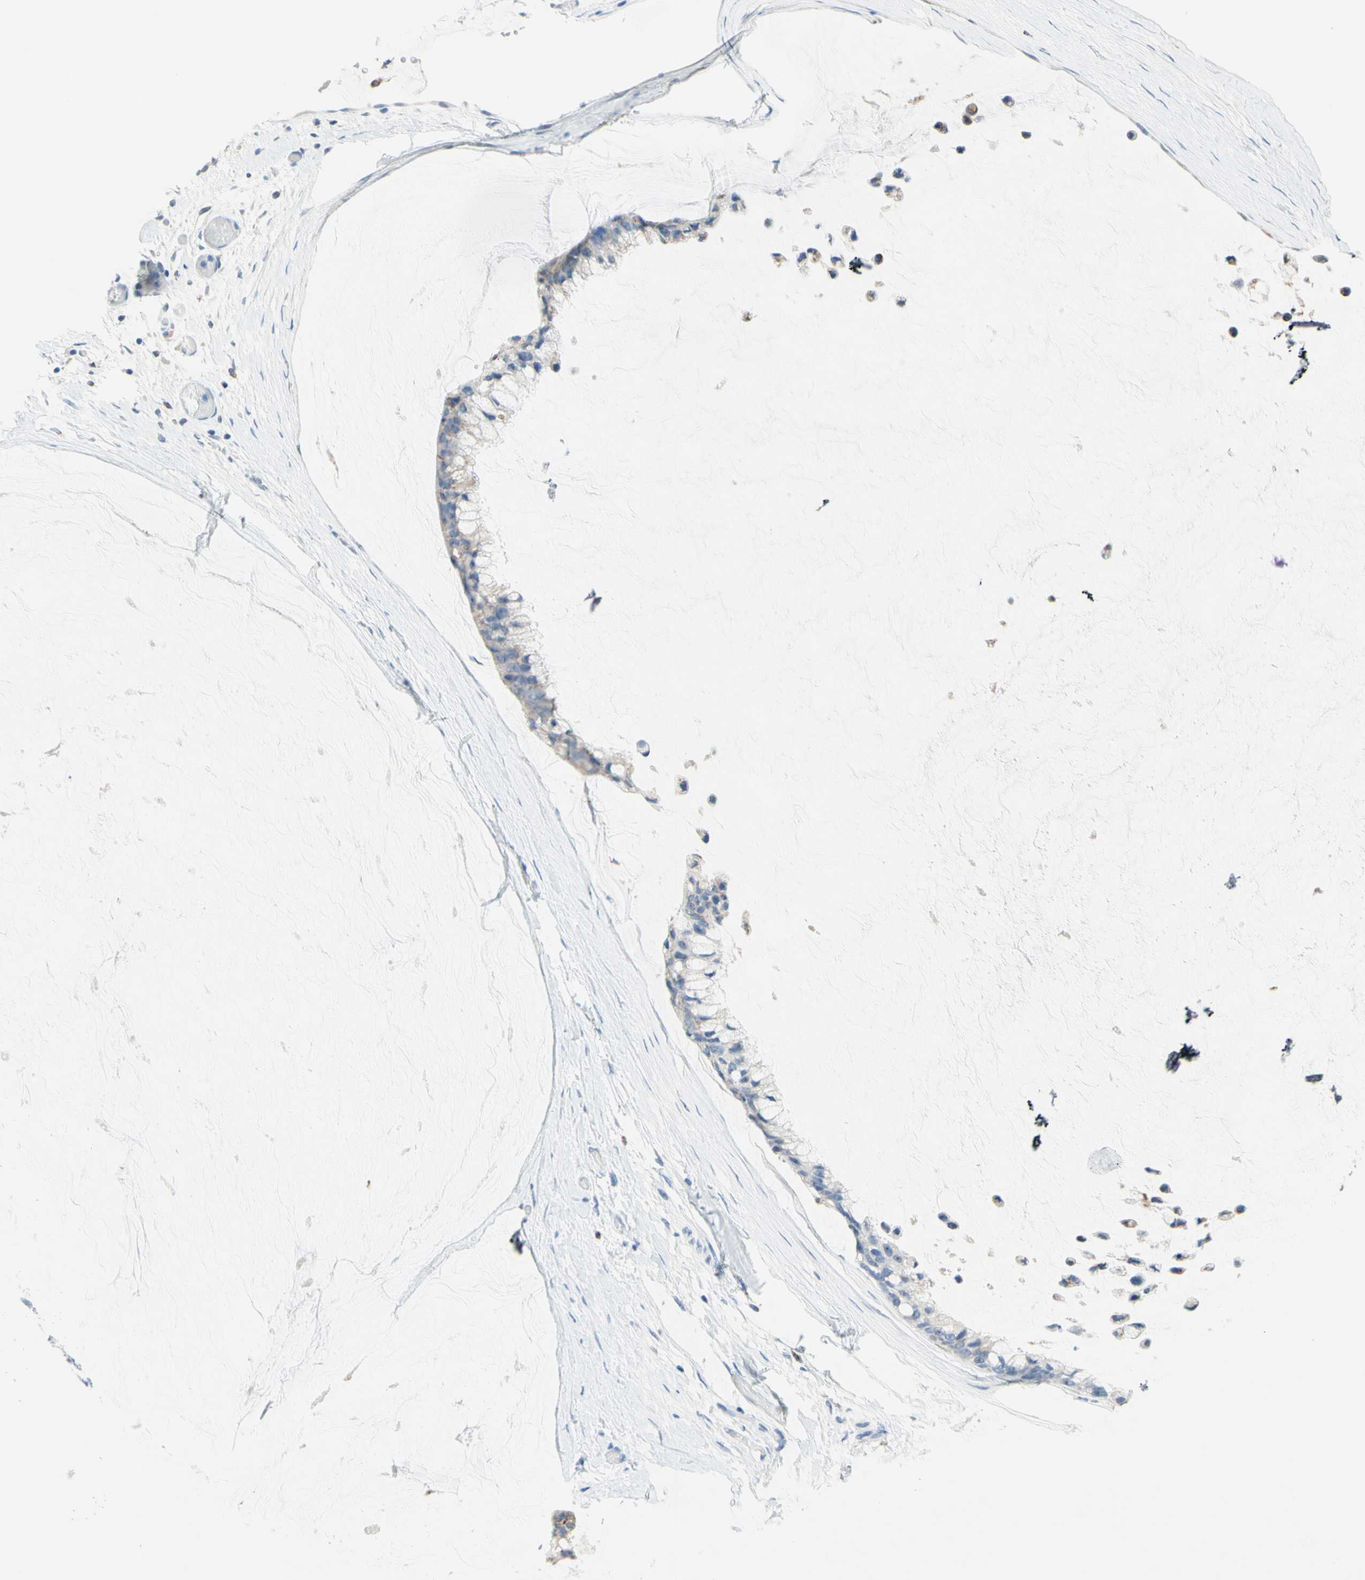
{"staining": {"intensity": "negative", "quantity": "none", "location": "none"}, "tissue": "ovarian cancer", "cell_type": "Tumor cells", "image_type": "cancer", "snomed": [{"axis": "morphology", "description": "Cystadenocarcinoma, mucinous, NOS"}, {"axis": "topography", "description": "Ovary"}], "caption": "Immunohistochemical staining of ovarian mucinous cystadenocarcinoma shows no significant positivity in tumor cells.", "gene": "CYSLTR1", "patient": {"sex": "female", "age": 39}}